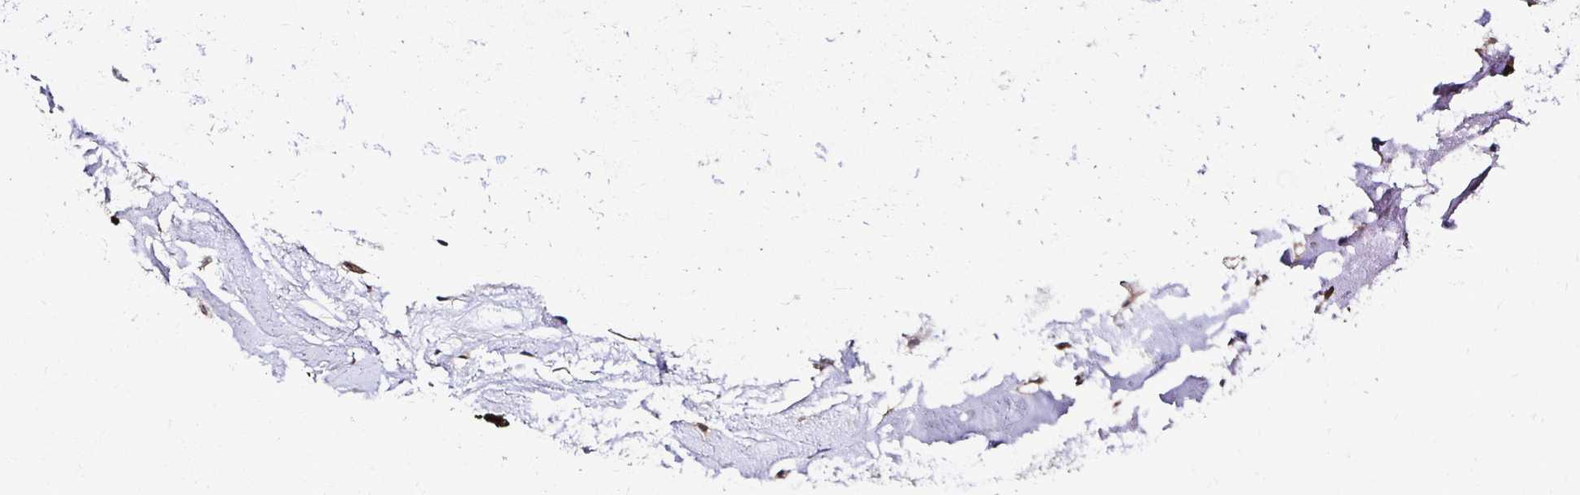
{"staining": {"intensity": "negative", "quantity": "none", "location": "none"}, "tissue": "adipose tissue", "cell_type": "Adipocytes", "image_type": "normal", "snomed": [{"axis": "morphology", "description": "Normal tissue, NOS"}, {"axis": "topography", "description": "Lymph node"}, {"axis": "topography", "description": "Cartilage tissue"}, {"axis": "topography", "description": "Nasopharynx"}], "caption": "Immunohistochemical staining of normal adipose tissue demonstrates no significant positivity in adipocytes. (Brightfield microscopy of DAB (3,3'-diaminobenzidine) IHC at high magnification).", "gene": "TXN", "patient": {"sex": "male", "age": 63}}